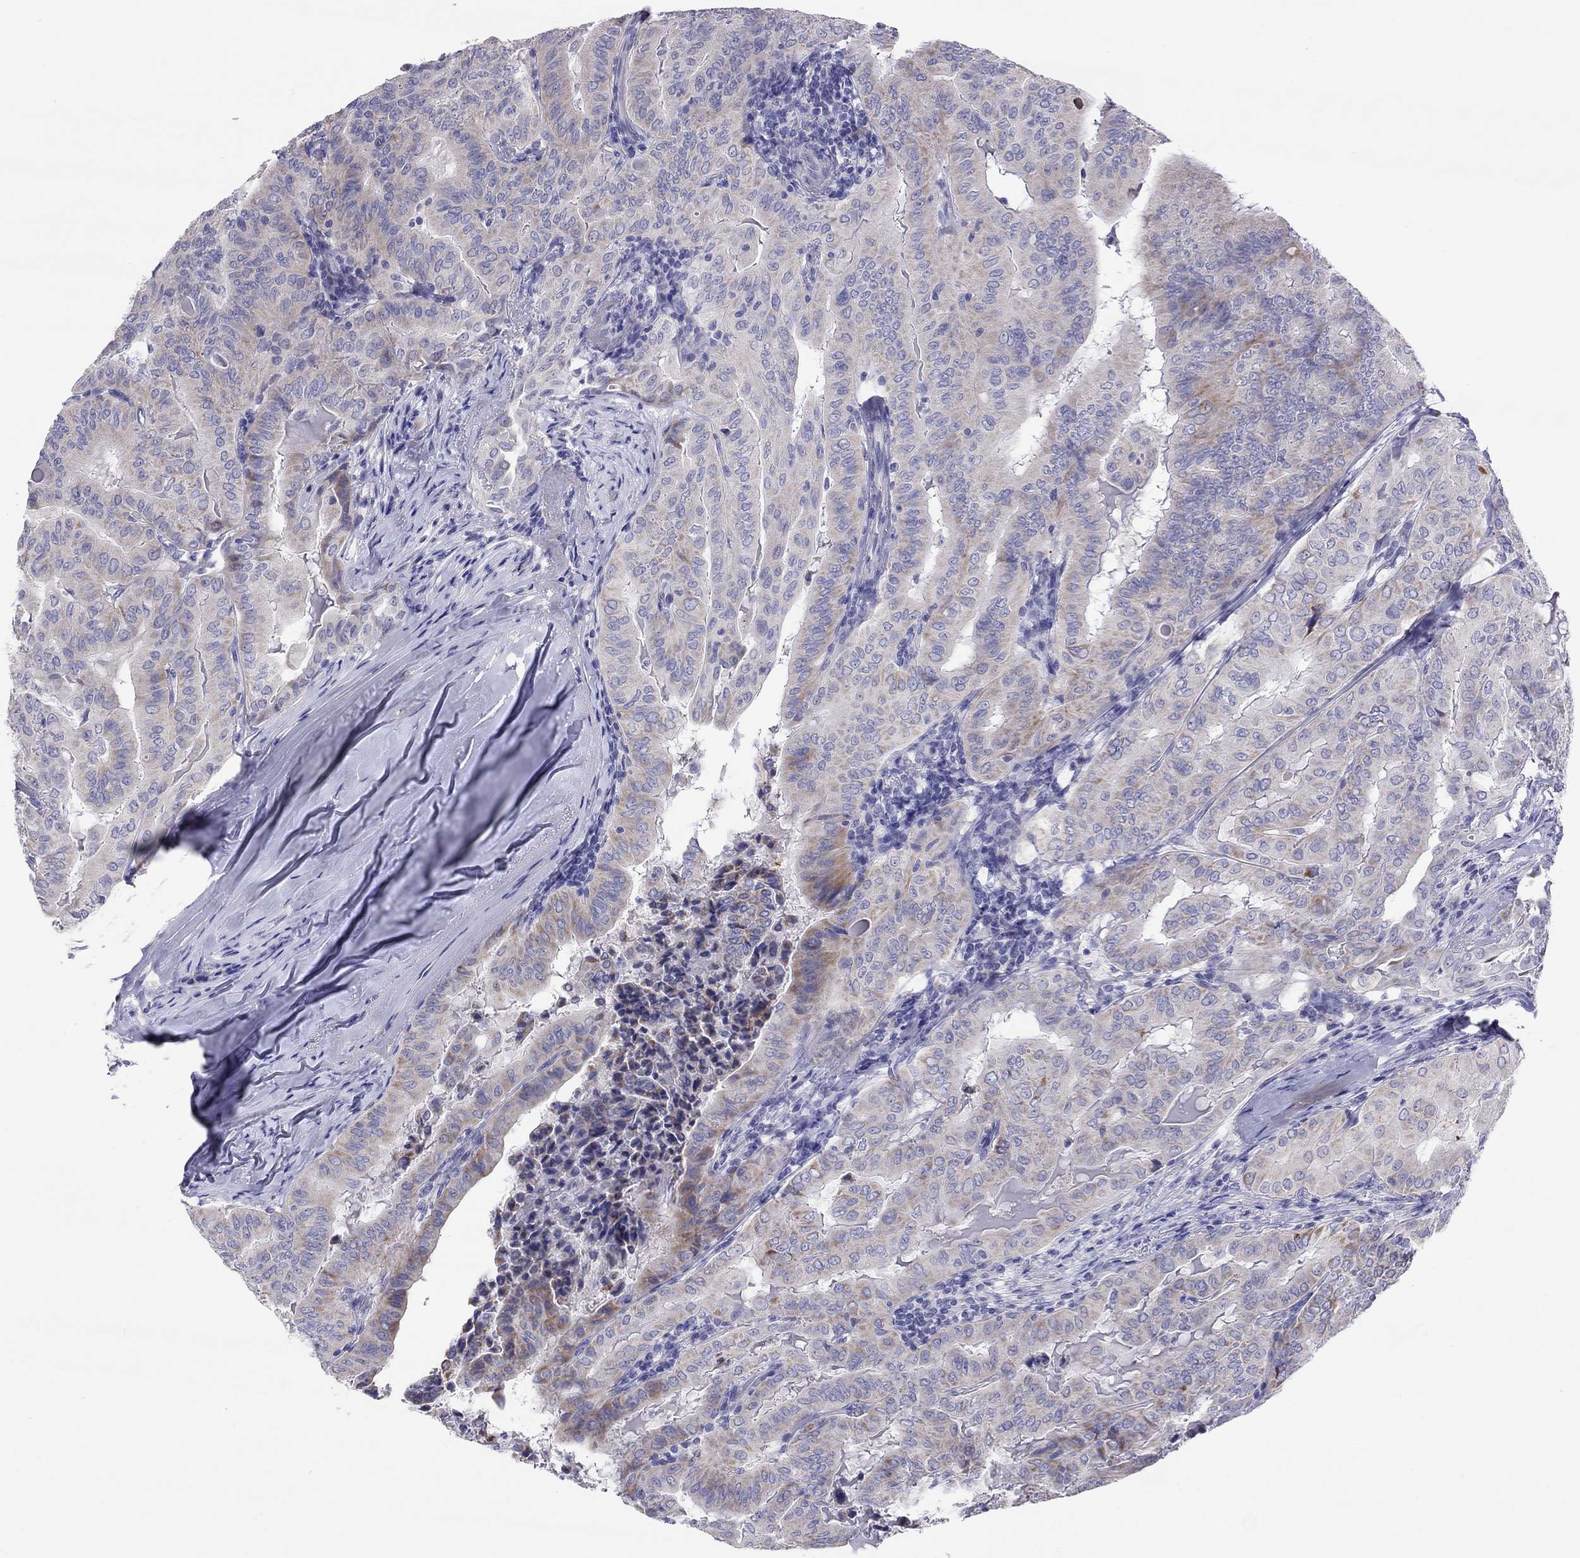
{"staining": {"intensity": "weak", "quantity": "<25%", "location": "cytoplasmic/membranous"}, "tissue": "thyroid cancer", "cell_type": "Tumor cells", "image_type": "cancer", "snomed": [{"axis": "morphology", "description": "Papillary adenocarcinoma, NOS"}, {"axis": "topography", "description": "Thyroid gland"}], "caption": "Micrograph shows no protein positivity in tumor cells of papillary adenocarcinoma (thyroid) tissue.", "gene": "COL9A1", "patient": {"sex": "female", "age": 68}}